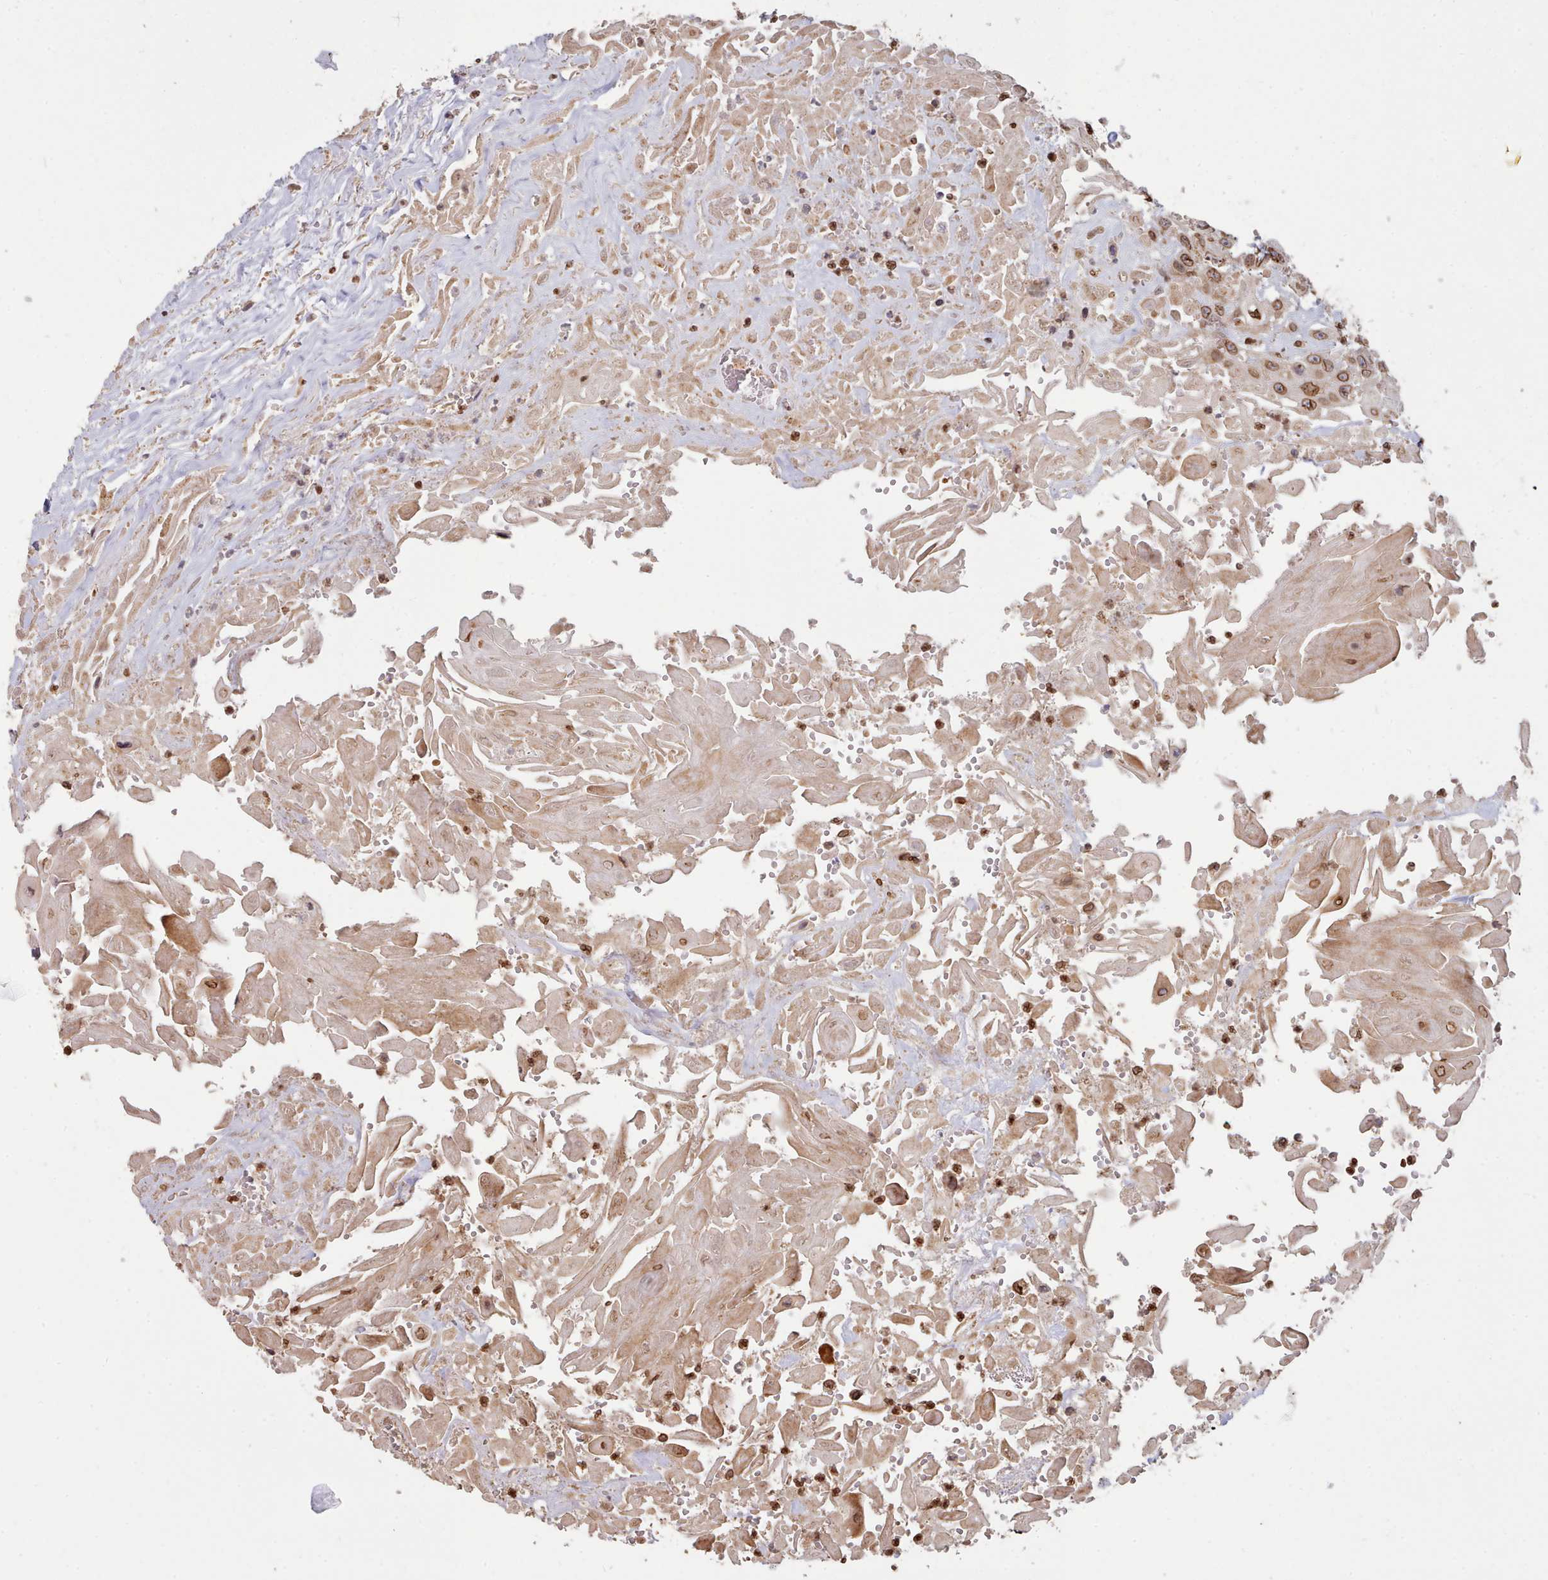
{"staining": {"intensity": "moderate", "quantity": ">75%", "location": "cytoplasmic/membranous,nuclear"}, "tissue": "head and neck cancer", "cell_type": "Tumor cells", "image_type": "cancer", "snomed": [{"axis": "morphology", "description": "Squamous cell carcinoma, NOS"}, {"axis": "topography", "description": "Head-Neck"}], "caption": "Immunohistochemical staining of squamous cell carcinoma (head and neck) demonstrates medium levels of moderate cytoplasmic/membranous and nuclear staining in about >75% of tumor cells.", "gene": "TOR1AIP1", "patient": {"sex": "male", "age": 81}}